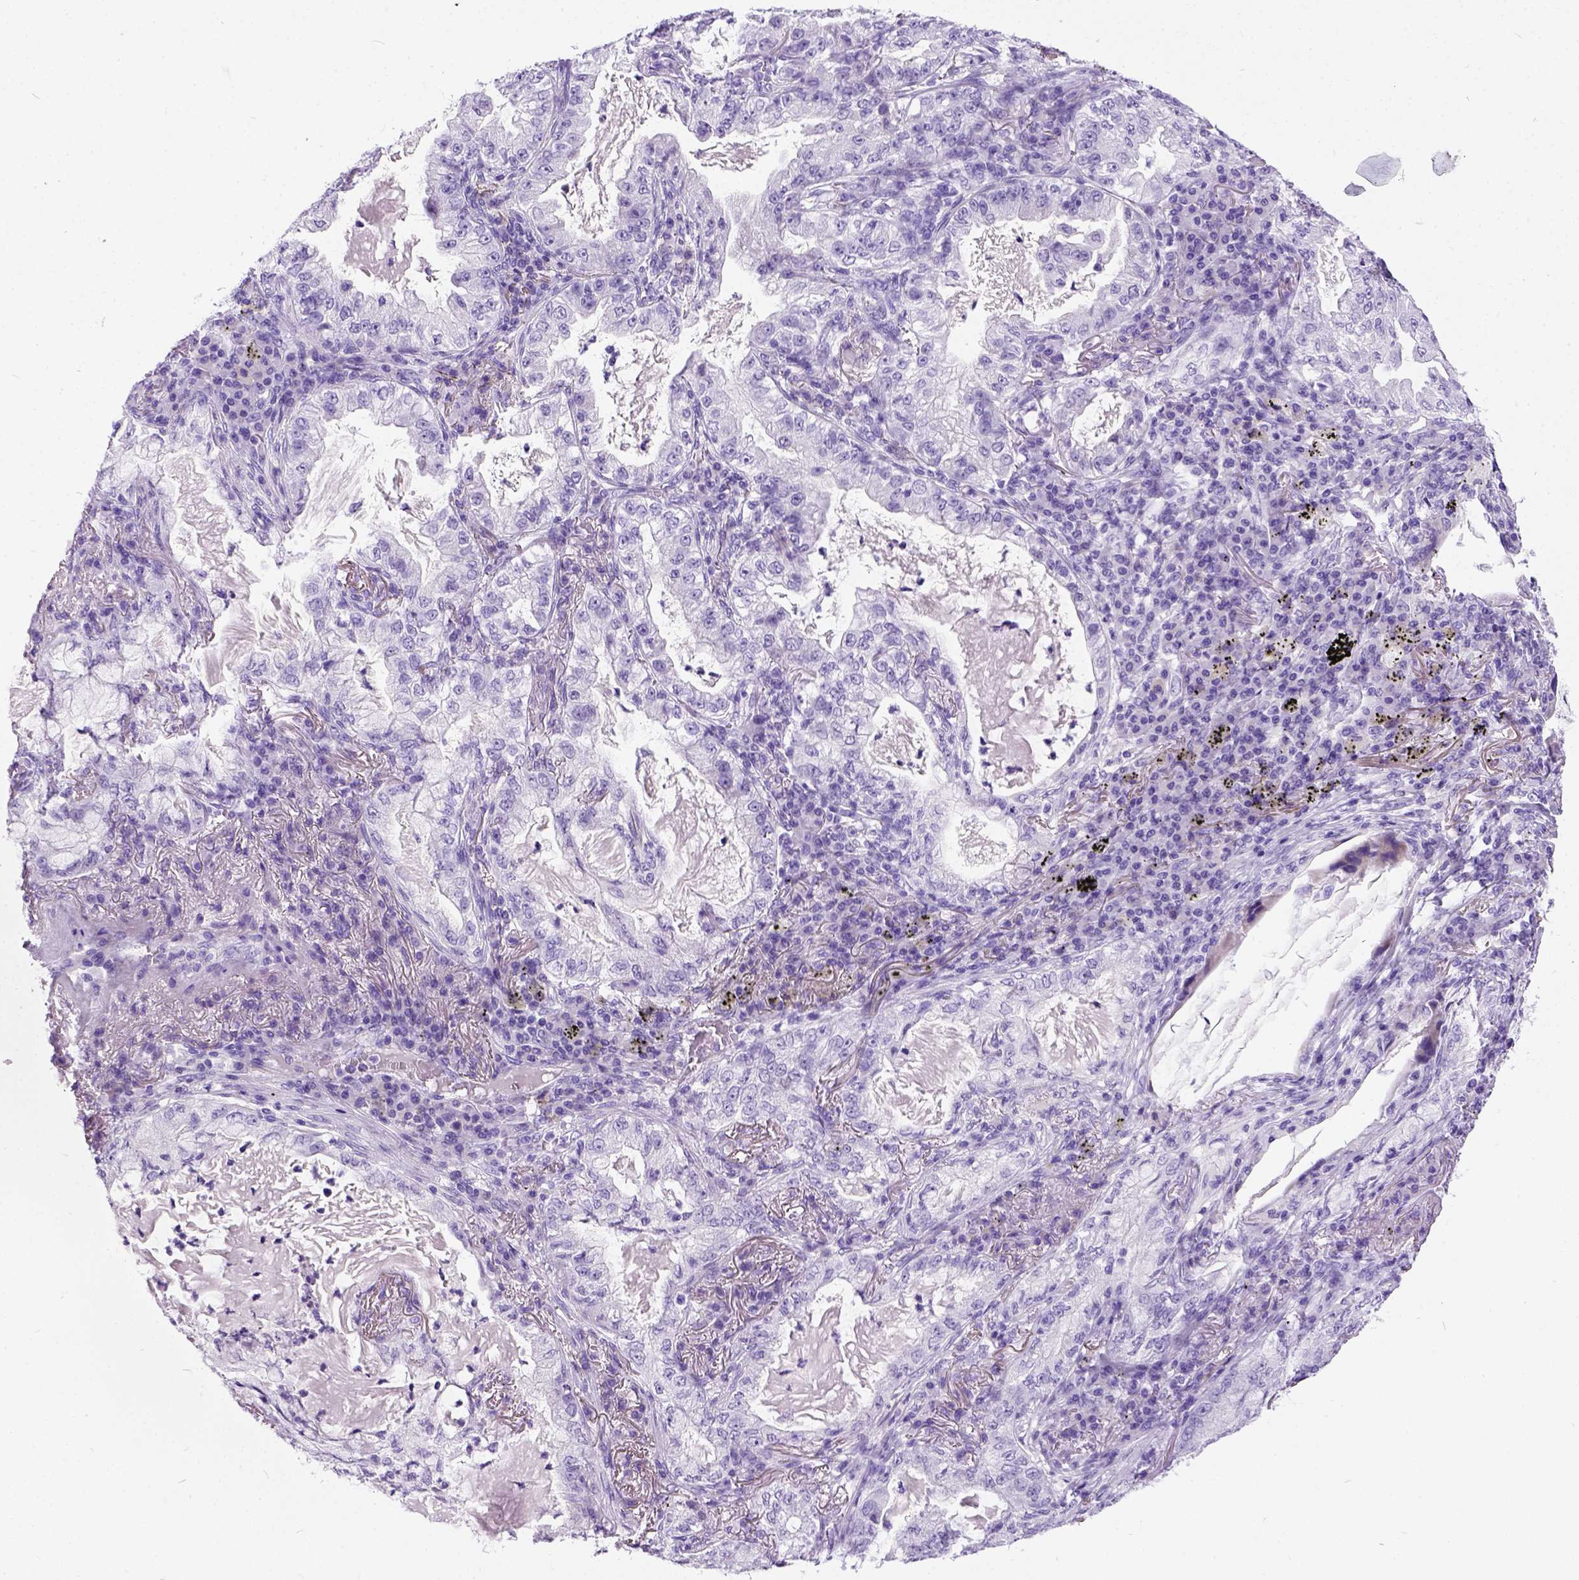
{"staining": {"intensity": "negative", "quantity": "none", "location": "none"}, "tissue": "lung cancer", "cell_type": "Tumor cells", "image_type": "cancer", "snomed": [{"axis": "morphology", "description": "Adenocarcinoma, NOS"}, {"axis": "topography", "description": "Lung"}], "caption": "Immunohistochemistry photomicrograph of neoplastic tissue: lung adenocarcinoma stained with DAB exhibits no significant protein expression in tumor cells.", "gene": "IGF2", "patient": {"sex": "female", "age": 73}}